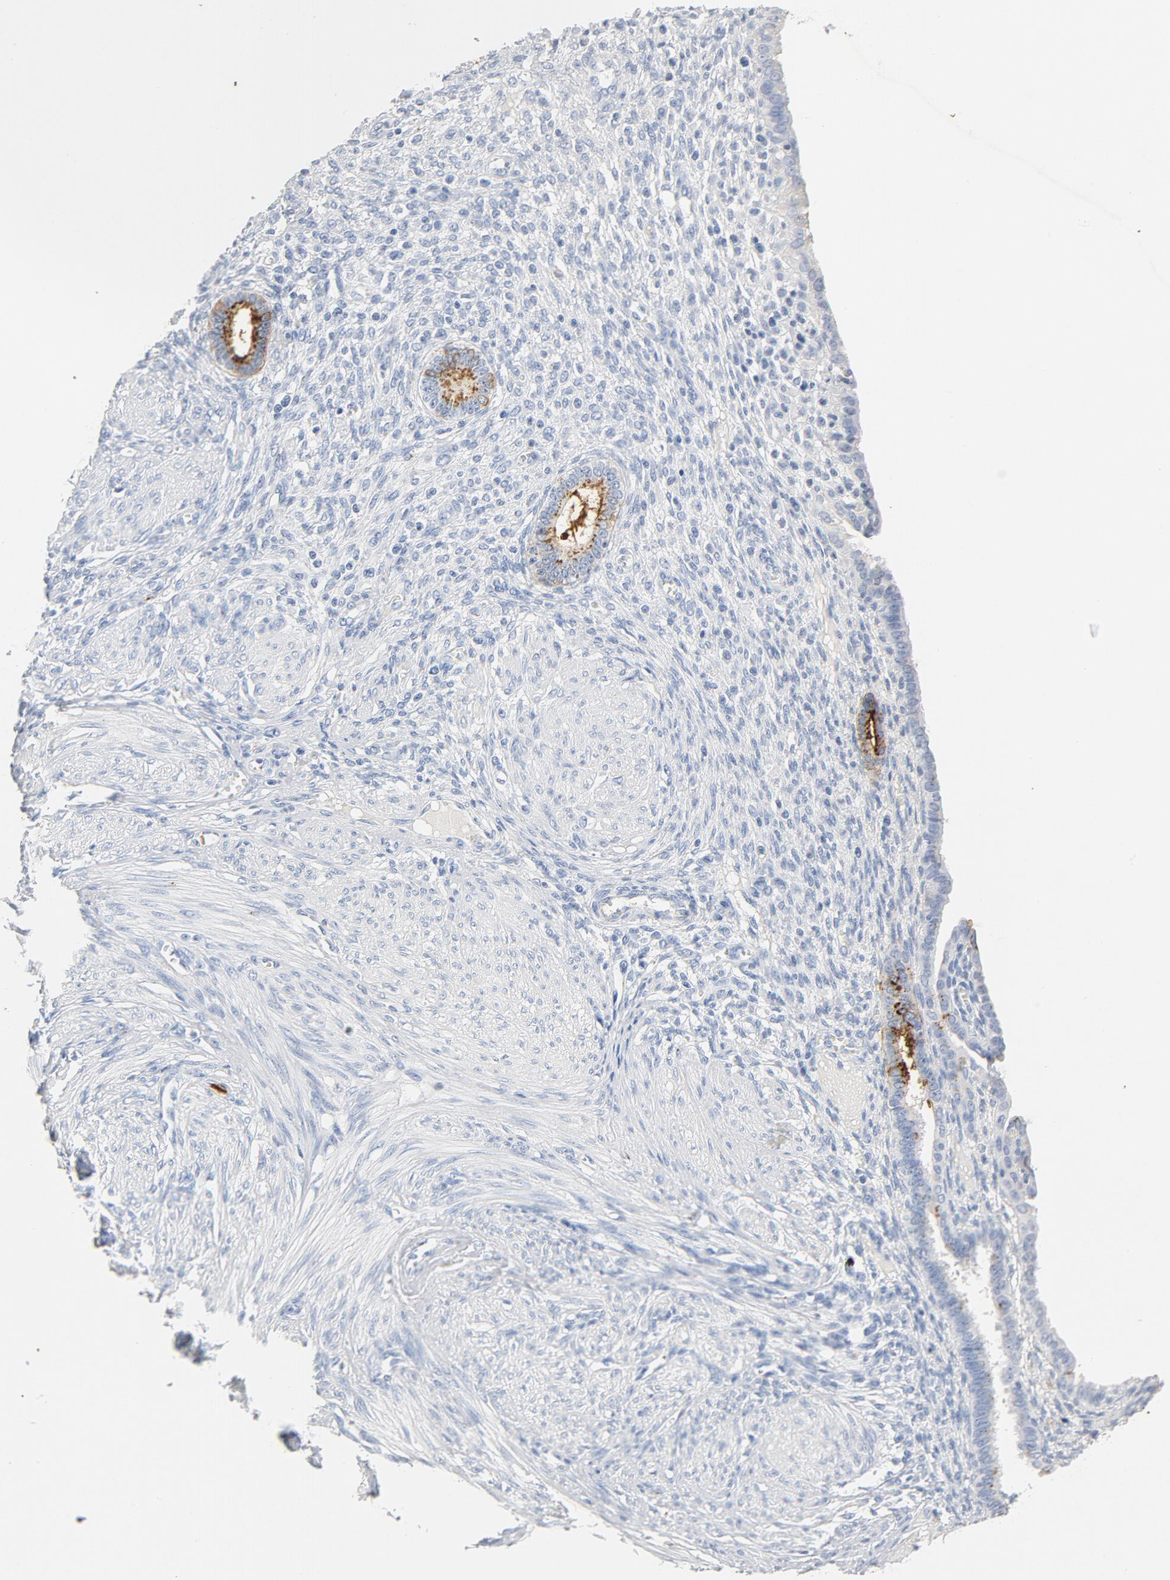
{"staining": {"intensity": "negative", "quantity": "none", "location": "none"}, "tissue": "endometrium", "cell_type": "Cells in endometrial stroma", "image_type": "normal", "snomed": [{"axis": "morphology", "description": "Normal tissue, NOS"}, {"axis": "topography", "description": "Endometrium"}], "caption": "Cells in endometrial stroma are negative for protein expression in normal human endometrium. (Stains: DAB immunohistochemistry (IHC) with hematoxylin counter stain, Microscopy: brightfield microscopy at high magnification).", "gene": "PTPRB", "patient": {"sex": "female", "age": 72}}